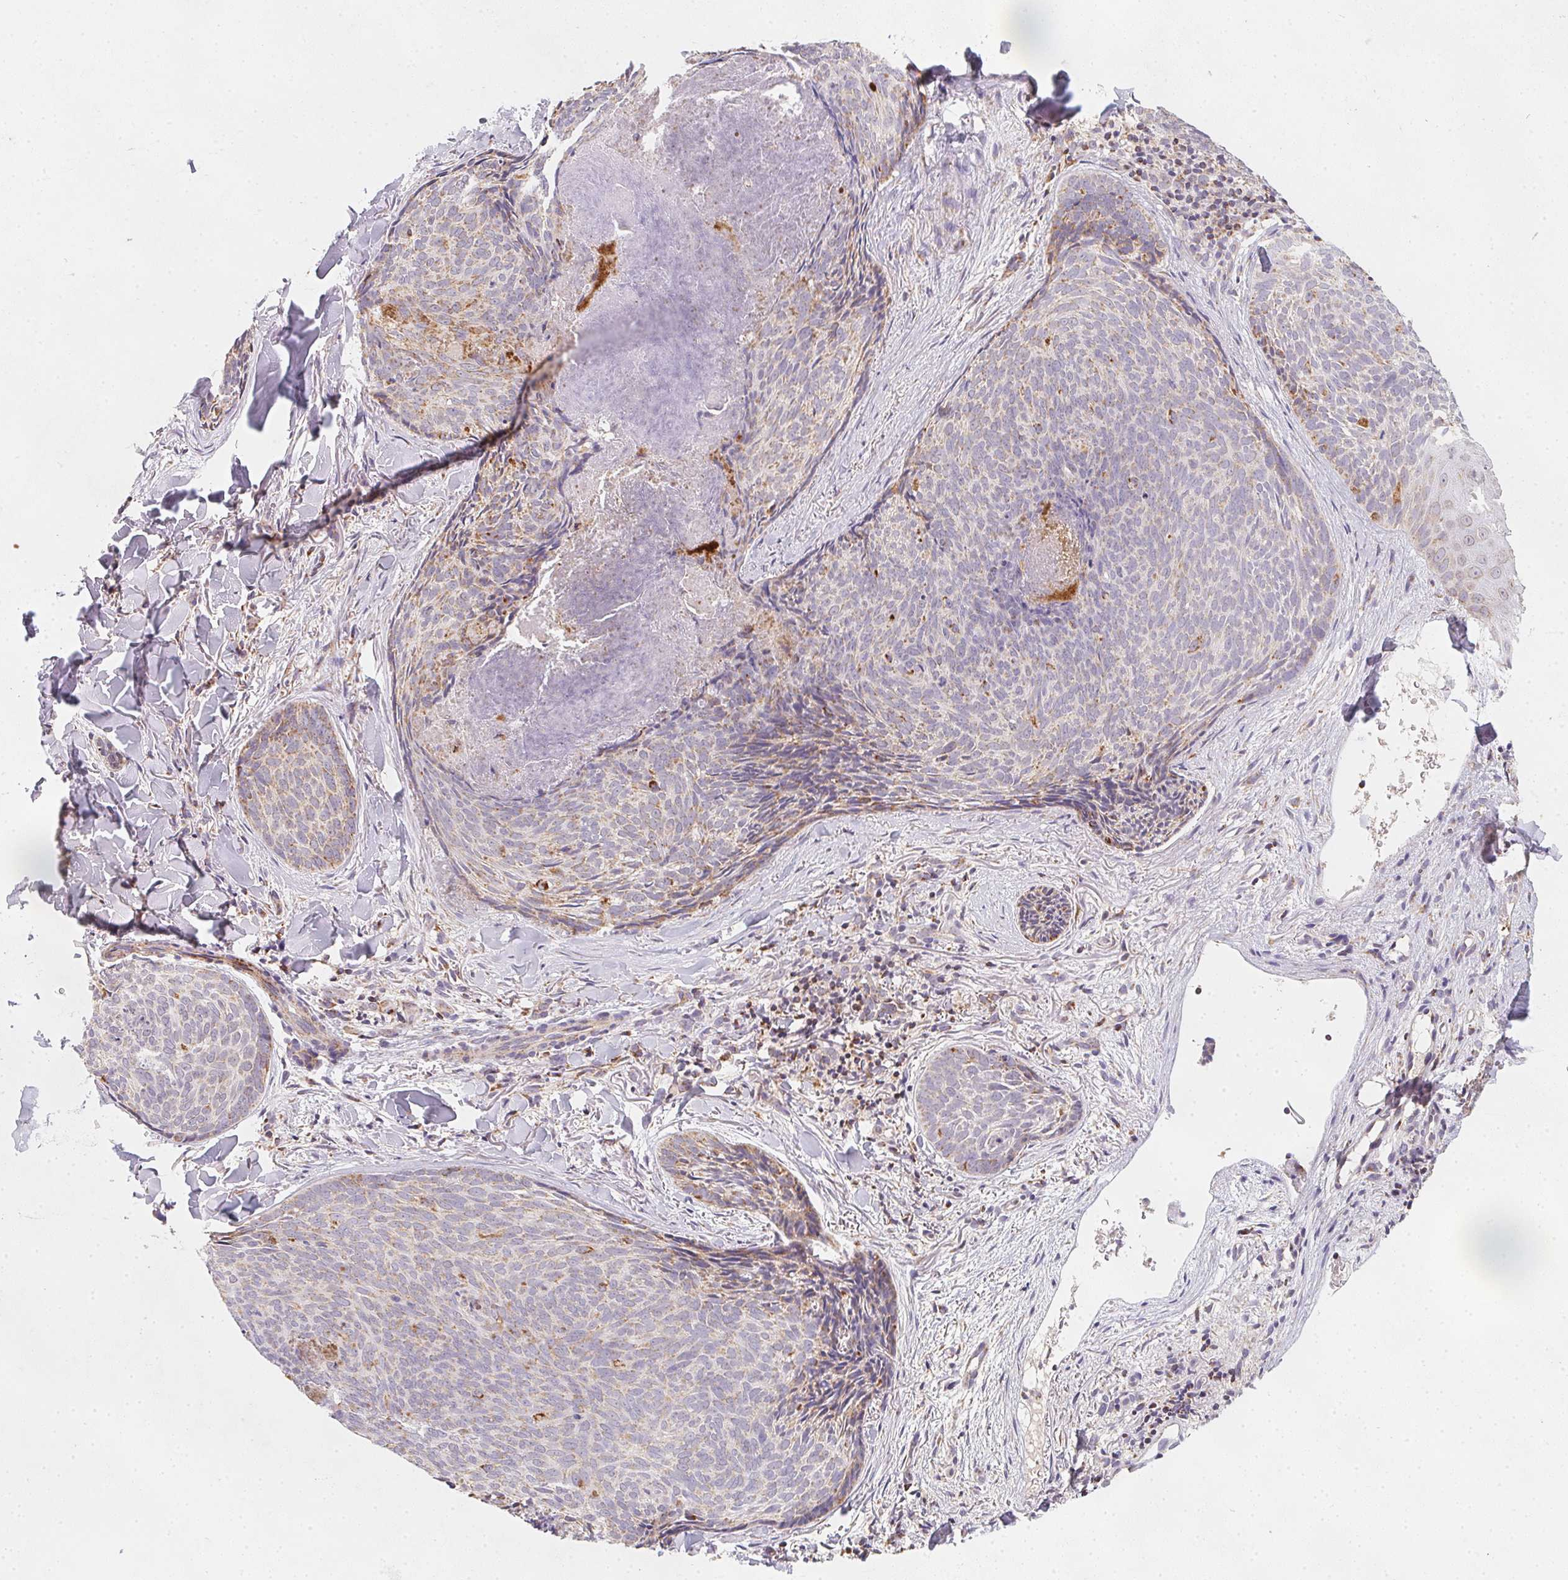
{"staining": {"intensity": "negative", "quantity": "none", "location": "none"}, "tissue": "skin cancer", "cell_type": "Tumor cells", "image_type": "cancer", "snomed": [{"axis": "morphology", "description": "Basal cell carcinoma"}, {"axis": "topography", "description": "Skin"}], "caption": "There is no significant positivity in tumor cells of basal cell carcinoma (skin). (DAB IHC visualized using brightfield microscopy, high magnification).", "gene": "NDUFS6", "patient": {"sex": "female", "age": 82}}